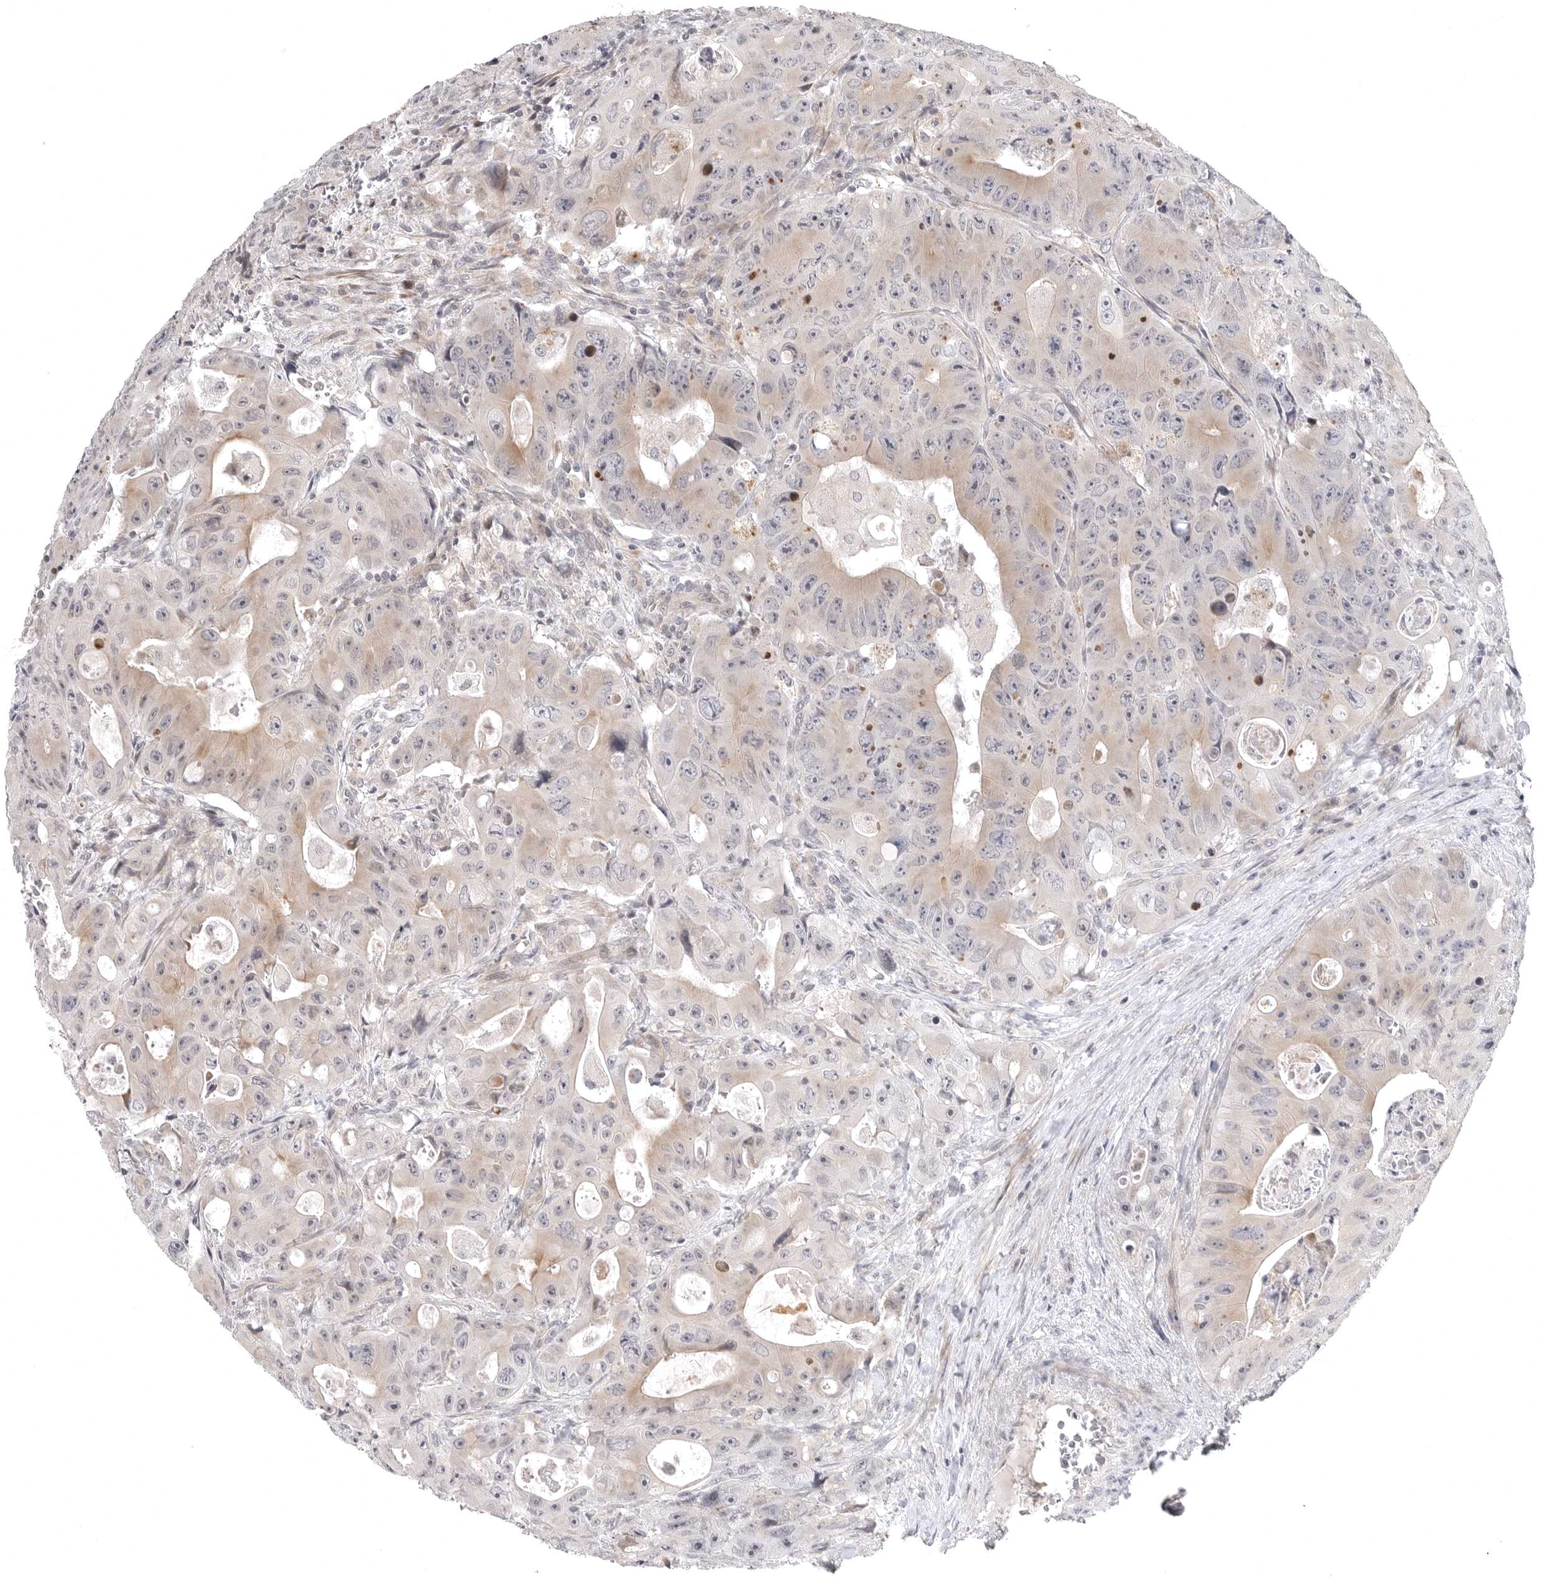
{"staining": {"intensity": "weak", "quantity": "25%-75%", "location": "cytoplasmic/membranous"}, "tissue": "colorectal cancer", "cell_type": "Tumor cells", "image_type": "cancer", "snomed": [{"axis": "morphology", "description": "Adenocarcinoma, NOS"}, {"axis": "topography", "description": "Colon"}], "caption": "Immunohistochemical staining of adenocarcinoma (colorectal) demonstrates low levels of weak cytoplasmic/membranous protein staining in approximately 25%-75% of tumor cells.", "gene": "CD300LD", "patient": {"sex": "female", "age": 46}}